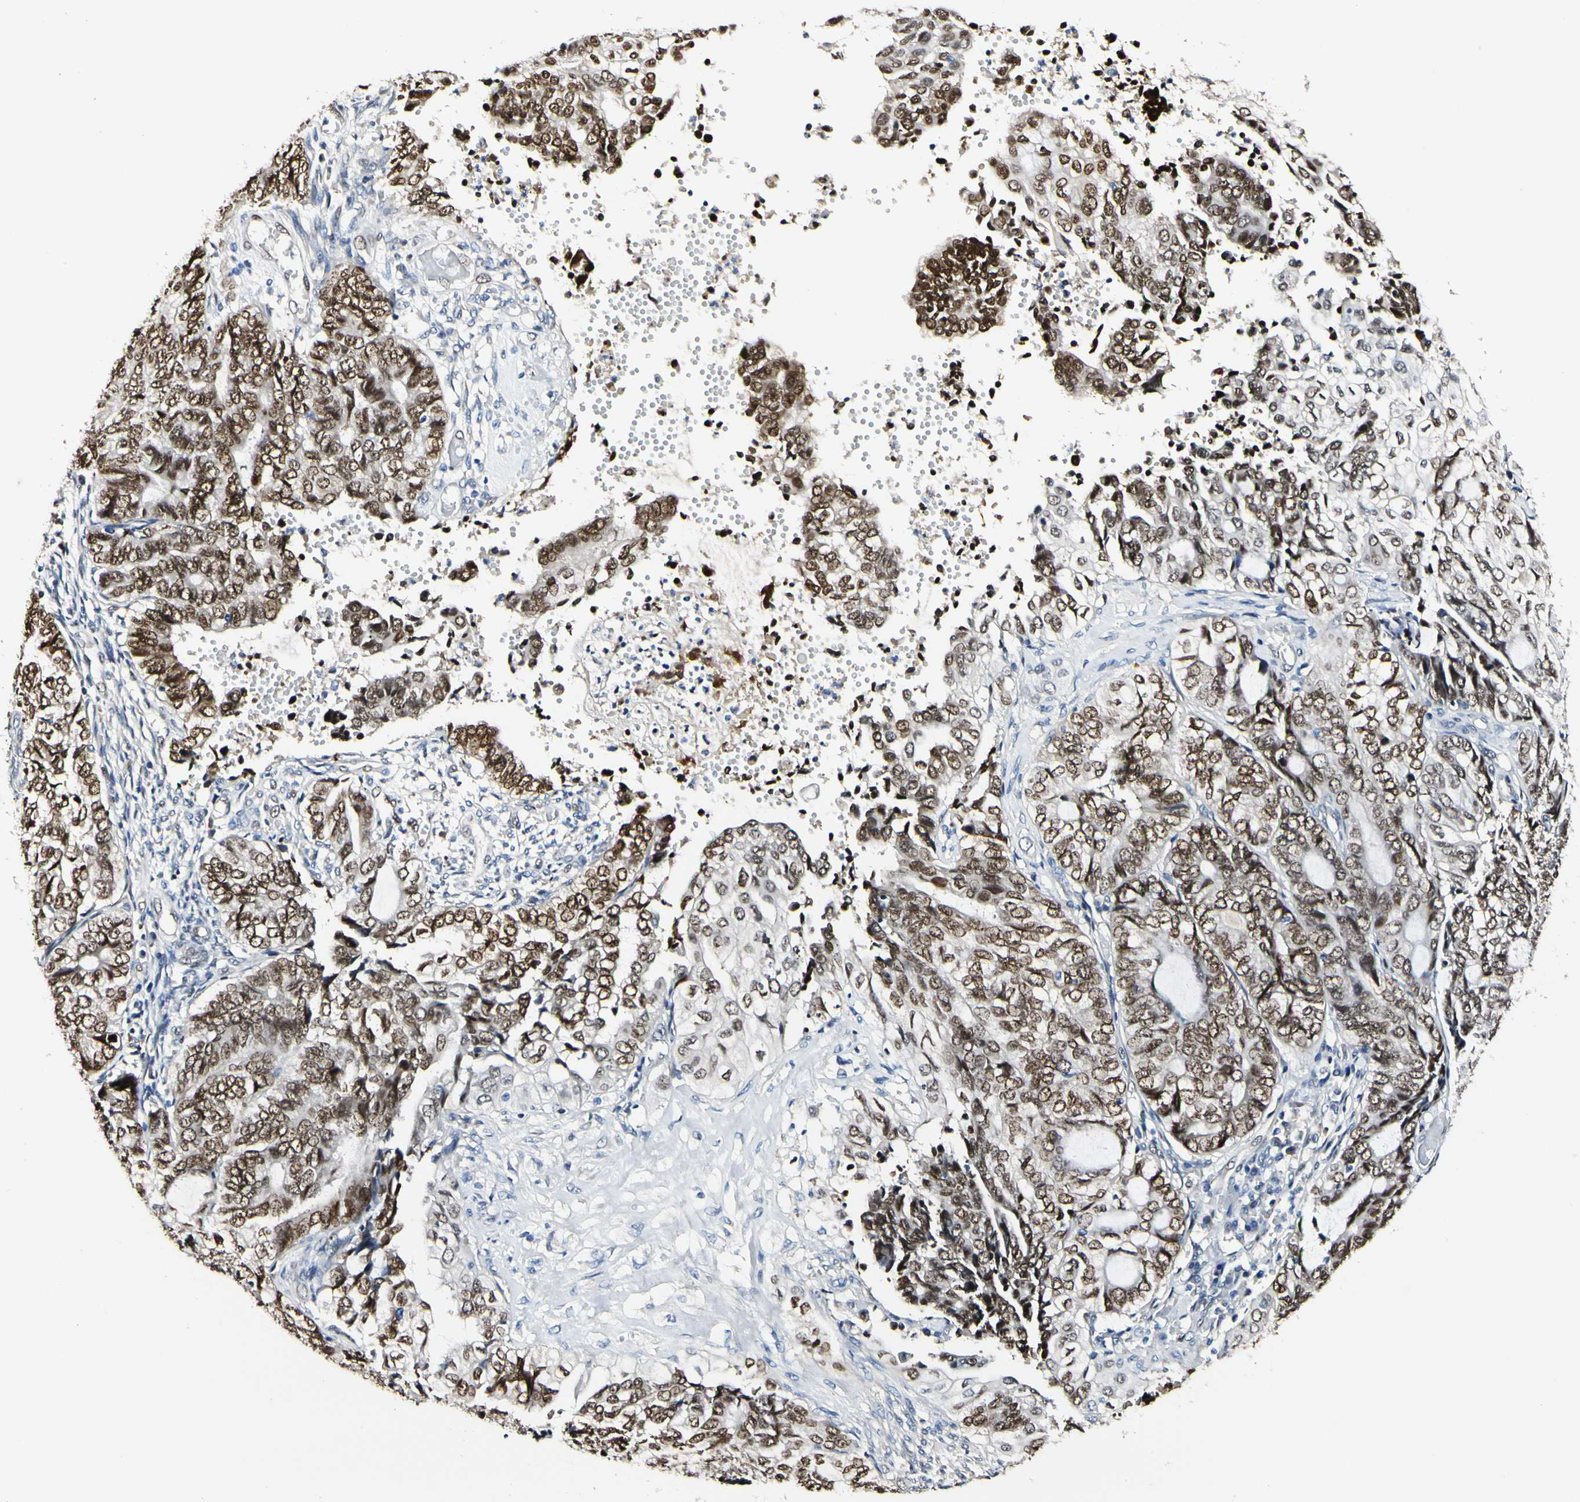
{"staining": {"intensity": "moderate", "quantity": ">75%", "location": "nuclear"}, "tissue": "endometrial cancer", "cell_type": "Tumor cells", "image_type": "cancer", "snomed": [{"axis": "morphology", "description": "Adenocarcinoma, NOS"}, {"axis": "topography", "description": "Uterus"}, {"axis": "topography", "description": "Endometrium"}], "caption": "Tumor cells exhibit medium levels of moderate nuclear staining in about >75% of cells in human endometrial adenocarcinoma.", "gene": "NFIA", "patient": {"sex": "female", "age": 70}}